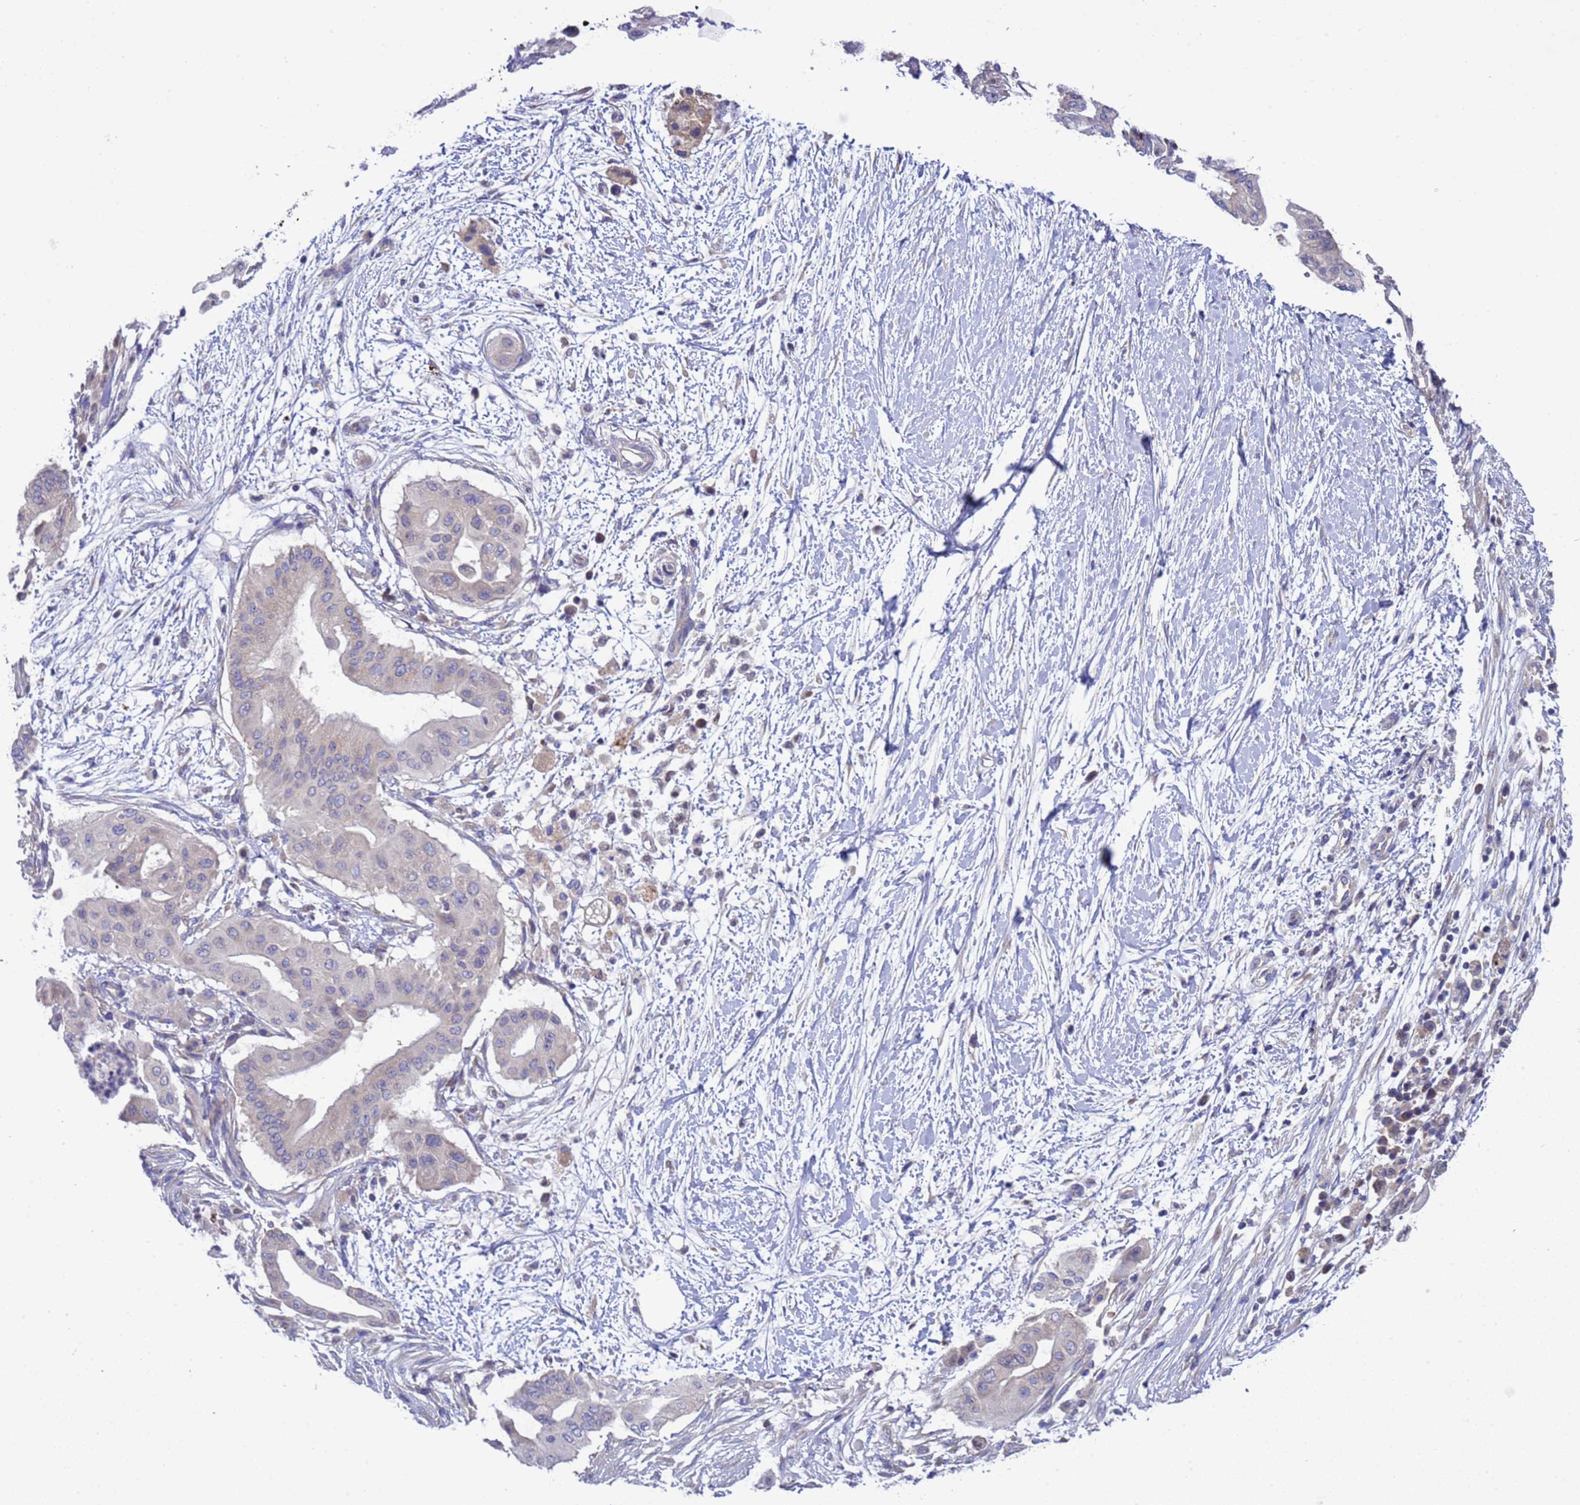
{"staining": {"intensity": "negative", "quantity": "none", "location": "none"}, "tissue": "pancreatic cancer", "cell_type": "Tumor cells", "image_type": "cancer", "snomed": [{"axis": "morphology", "description": "Adenocarcinoma, NOS"}, {"axis": "topography", "description": "Pancreas"}], "caption": "An image of human adenocarcinoma (pancreatic) is negative for staining in tumor cells.", "gene": "RC3H2", "patient": {"sex": "male", "age": 68}}